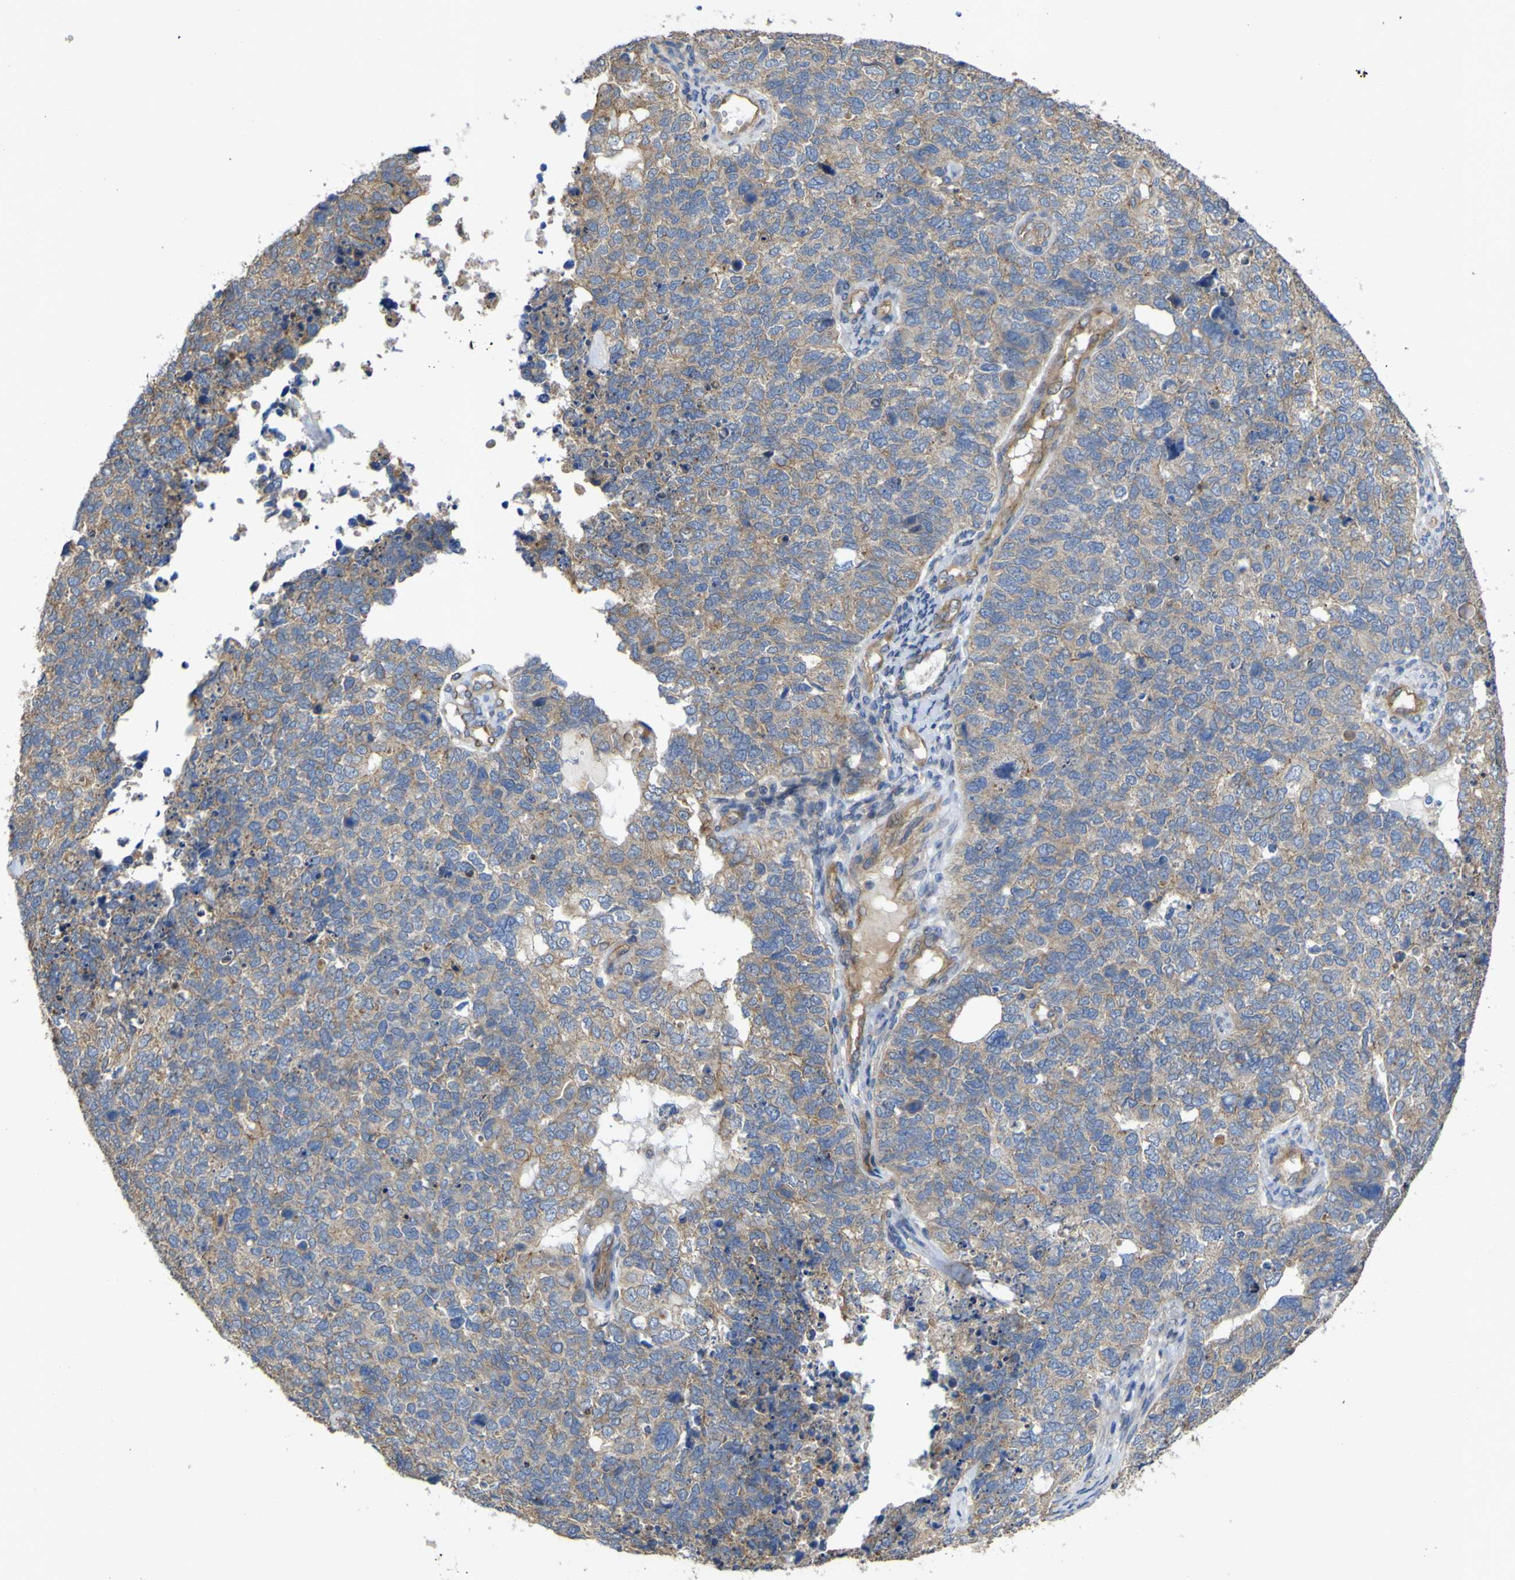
{"staining": {"intensity": "weak", "quantity": ">75%", "location": "cytoplasmic/membranous"}, "tissue": "cervical cancer", "cell_type": "Tumor cells", "image_type": "cancer", "snomed": [{"axis": "morphology", "description": "Squamous cell carcinoma, NOS"}, {"axis": "topography", "description": "Cervix"}], "caption": "Protein staining of cervical cancer (squamous cell carcinoma) tissue displays weak cytoplasmic/membranous positivity in about >75% of tumor cells. The staining was performed using DAB, with brown indicating positive protein expression. Nuclei are stained blue with hematoxylin.", "gene": "TNFSF15", "patient": {"sex": "female", "age": 63}}